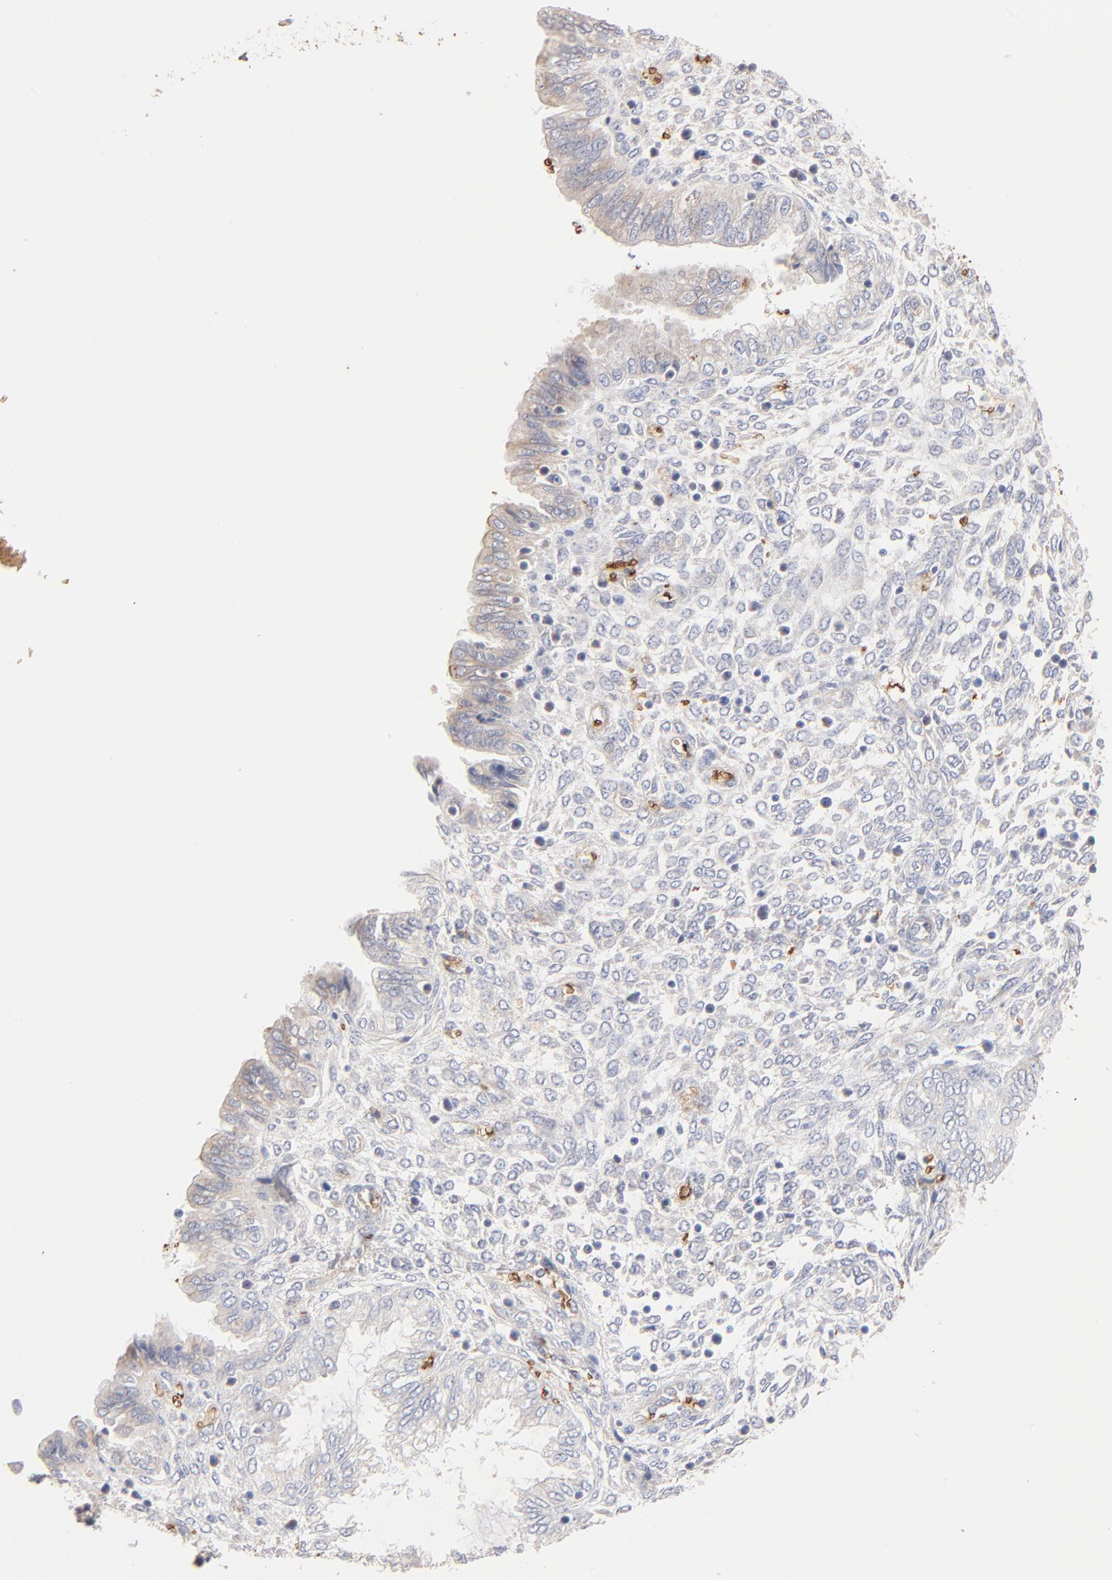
{"staining": {"intensity": "negative", "quantity": "none", "location": "none"}, "tissue": "endometrium", "cell_type": "Cells in endometrial stroma", "image_type": "normal", "snomed": [{"axis": "morphology", "description": "Normal tissue, NOS"}, {"axis": "topography", "description": "Endometrium"}], "caption": "This is an immunohistochemistry (IHC) image of normal endometrium. There is no positivity in cells in endometrial stroma.", "gene": "SPTB", "patient": {"sex": "female", "age": 33}}